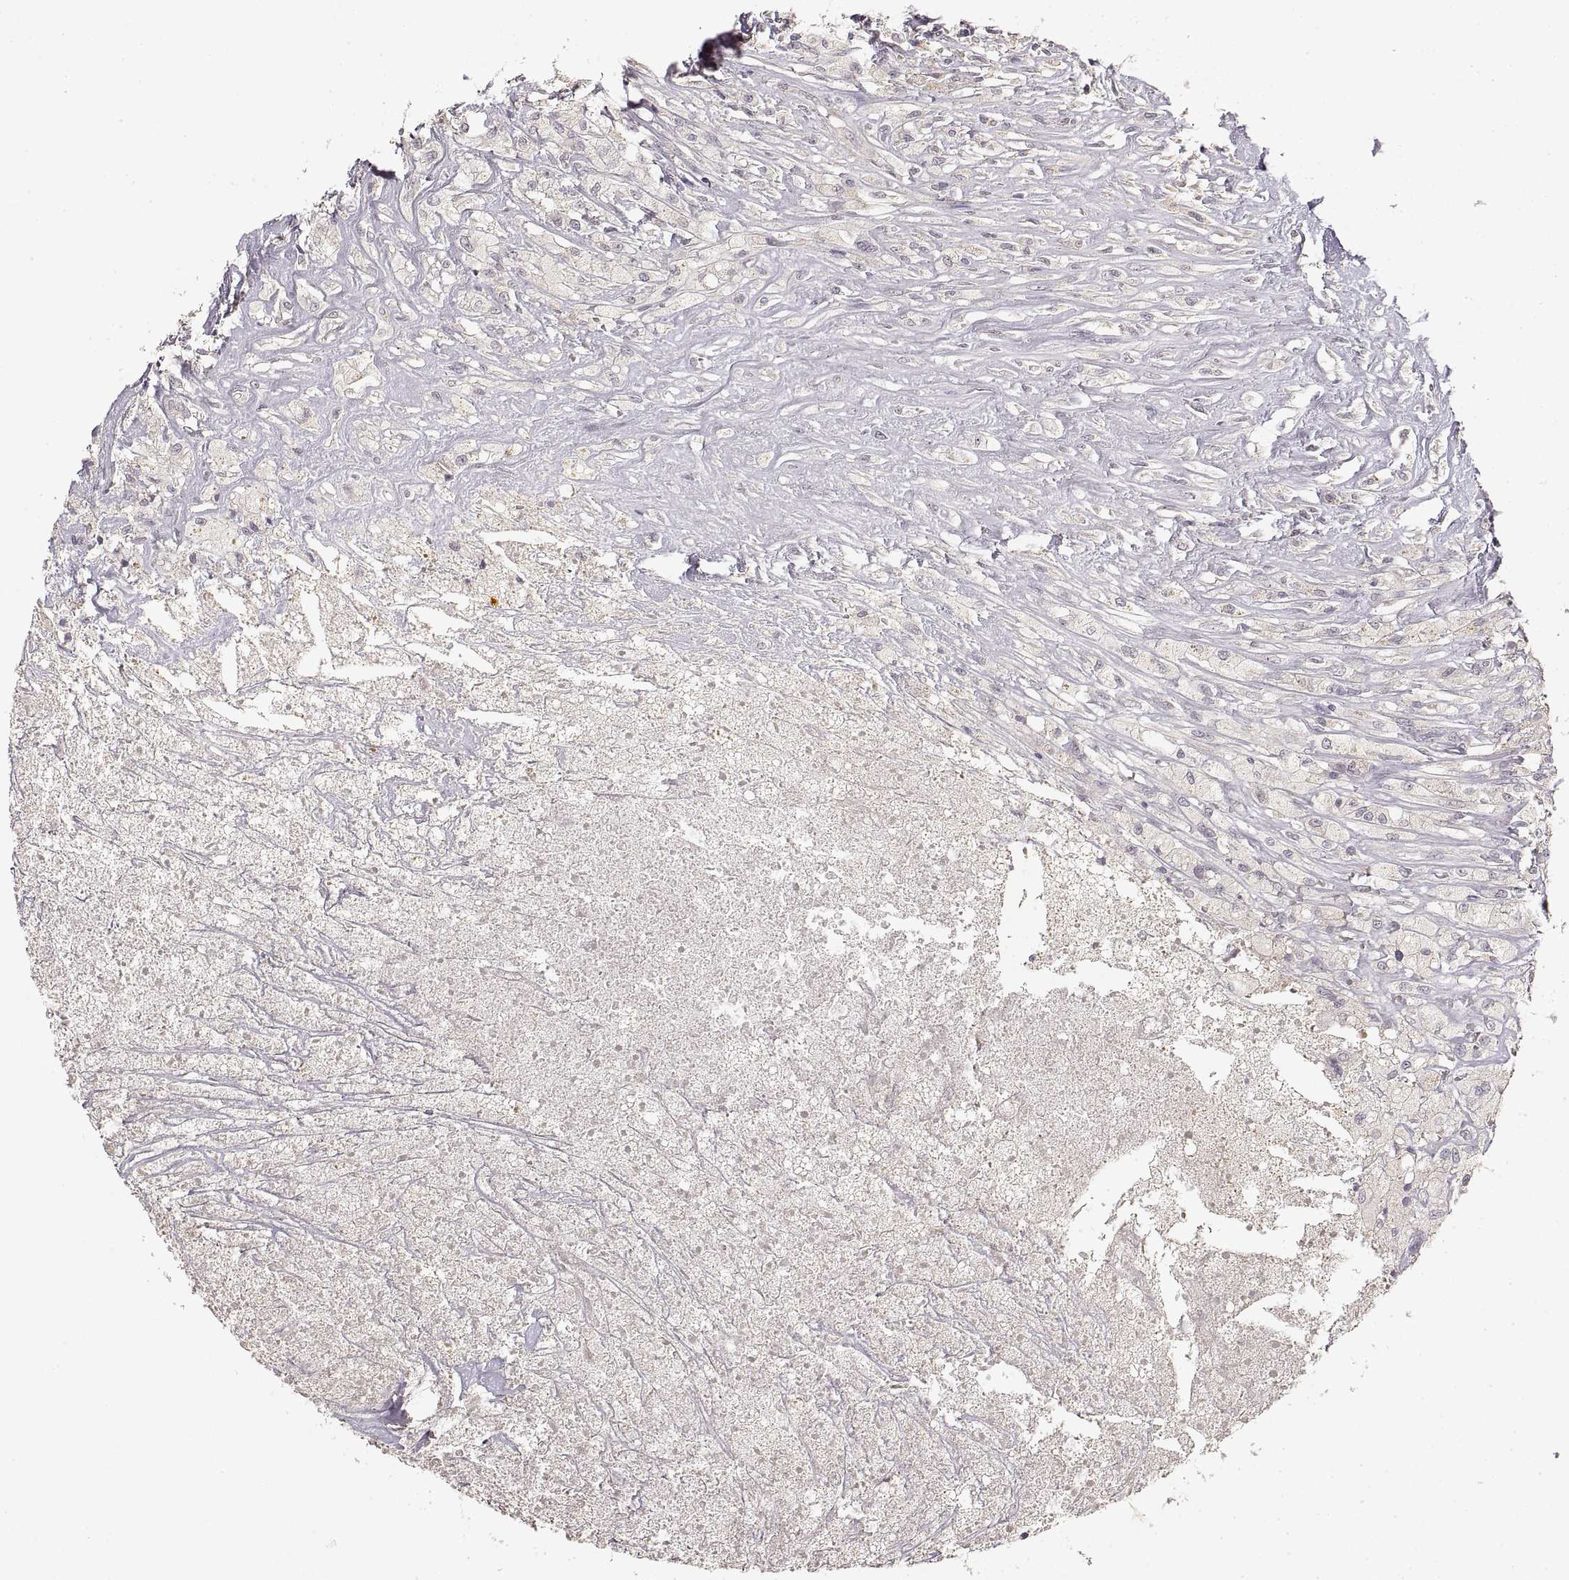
{"staining": {"intensity": "negative", "quantity": "none", "location": "none"}, "tissue": "testis cancer", "cell_type": "Tumor cells", "image_type": "cancer", "snomed": [{"axis": "morphology", "description": "Necrosis, NOS"}, {"axis": "morphology", "description": "Carcinoma, Embryonal, NOS"}, {"axis": "topography", "description": "Testis"}], "caption": "IHC of testis embryonal carcinoma shows no staining in tumor cells. (Stains: DAB (3,3'-diaminobenzidine) IHC with hematoxylin counter stain, Microscopy: brightfield microscopy at high magnification).", "gene": "LAMC2", "patient": {"sex": "male", "age": 19}}